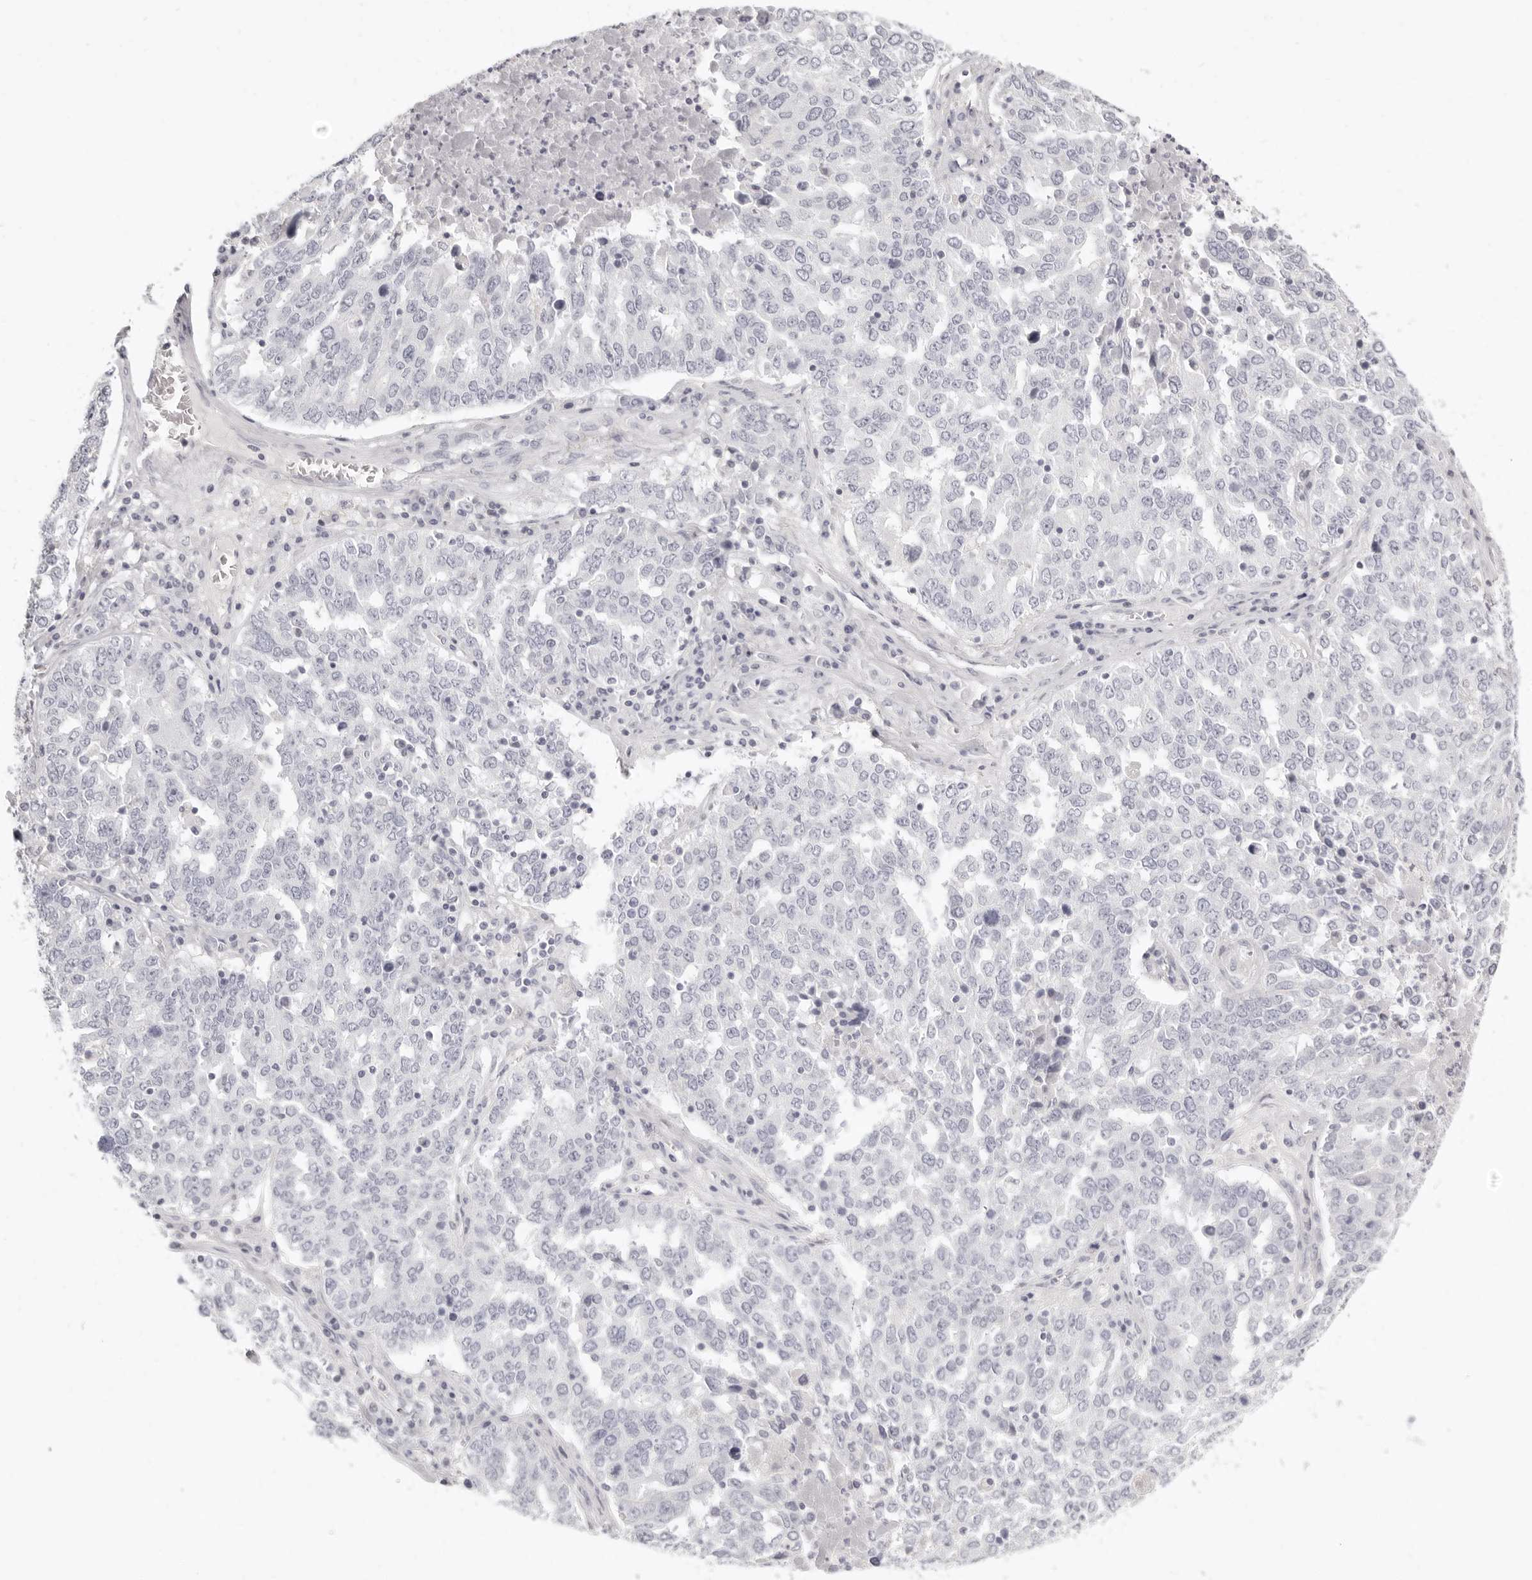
{"staining": {"intensity": "negative", "quantity": "none", "location": "none"}, "tissue": "ovarian cancer", "cell_type": "Tumor cells", "image_type": "cancer", "snomed": [{"axis": "morphology", "description": "Carcinoma, endometroid"}, {"axis": "topography", "description": "Ovary"}], "caption": "This is an IHC photomicrograph of ovarian cancer (endometroid carcinoma). There is no expression in tumor cells.", "gene": "FABP1", "patient": {"sex": "female", "age": 62}}